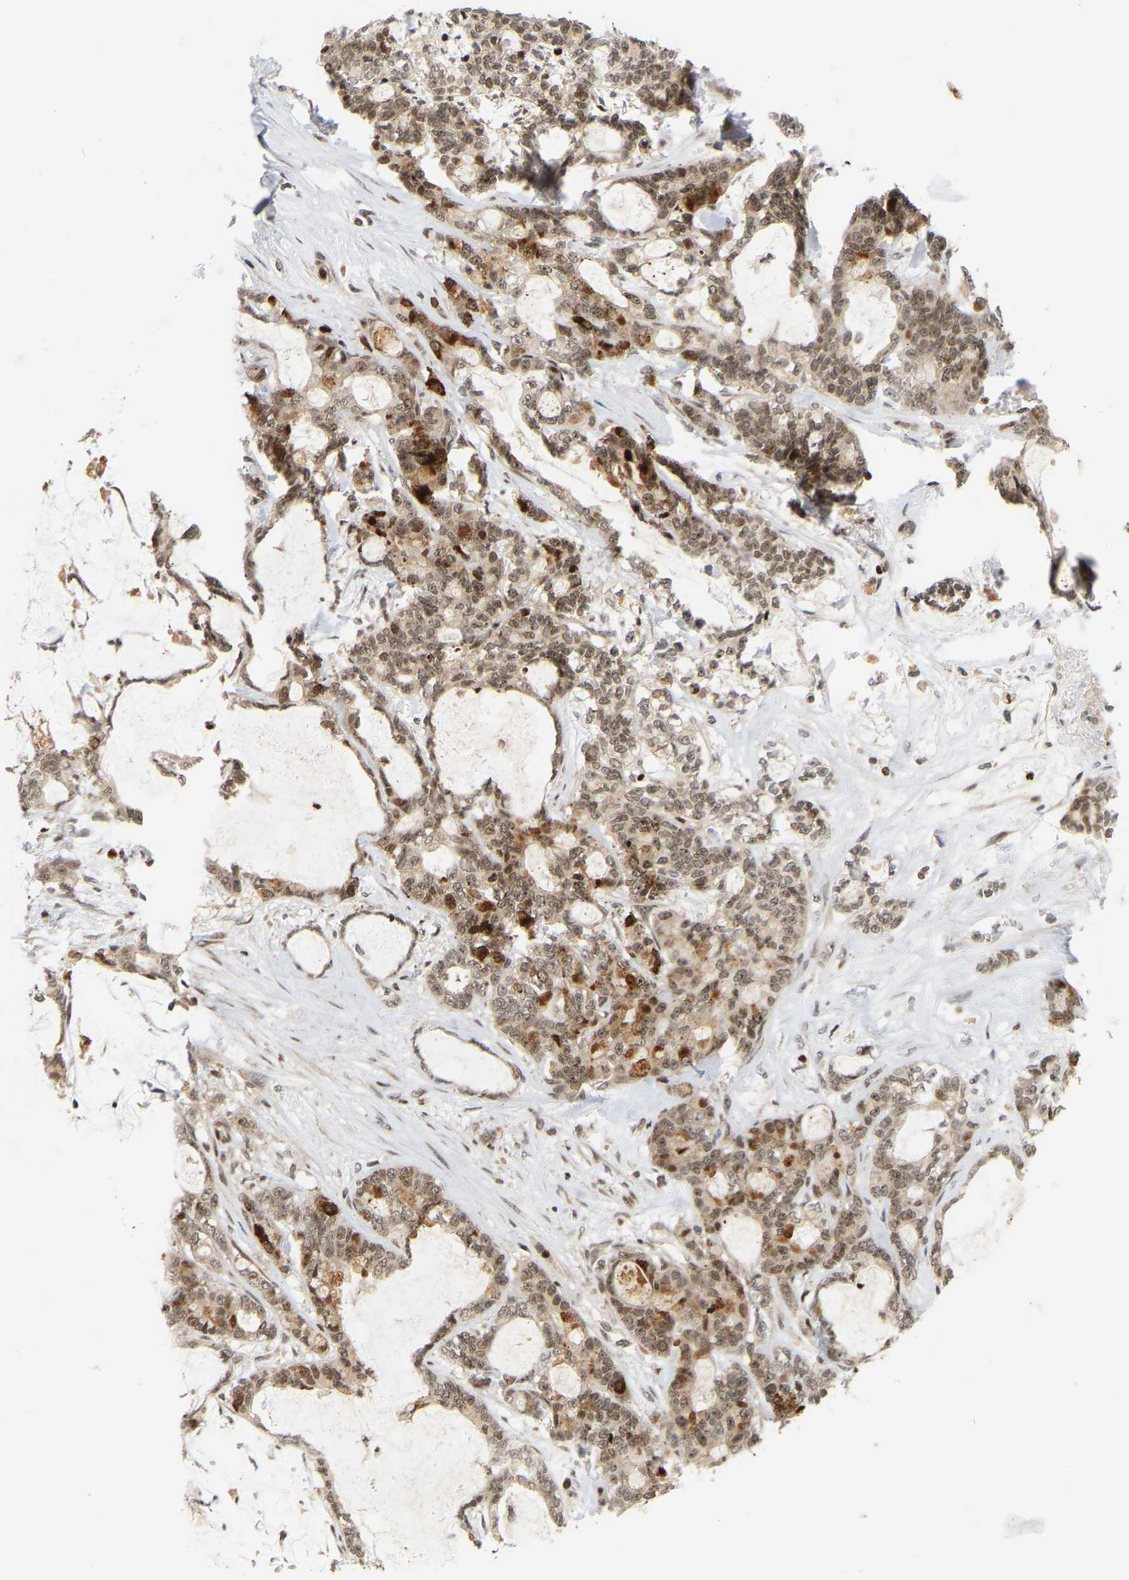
{"staining": {"intensity": "weak", "quantity": ">75%", "location": "cytoplasmic/membranous,nuclear"}, "tissue": "pancreatic cancer", "cell_type": "Tumor cells", "image_type": "cancer", "snomed": [{"axis": "morphology", "description": "Adenocarcinoma, NOS"}, {"axis": "topography", "description": "Pancreas"}], "caption": "Immunohistochemical staining of human pancreatic adenocarcinoma displays weak cytoplasmic/membranous and nuclear protein expression in approximately >75% of tumor cells.", "gene": "NFE2L2", "patient": {"sex": "female", "age": 73}}